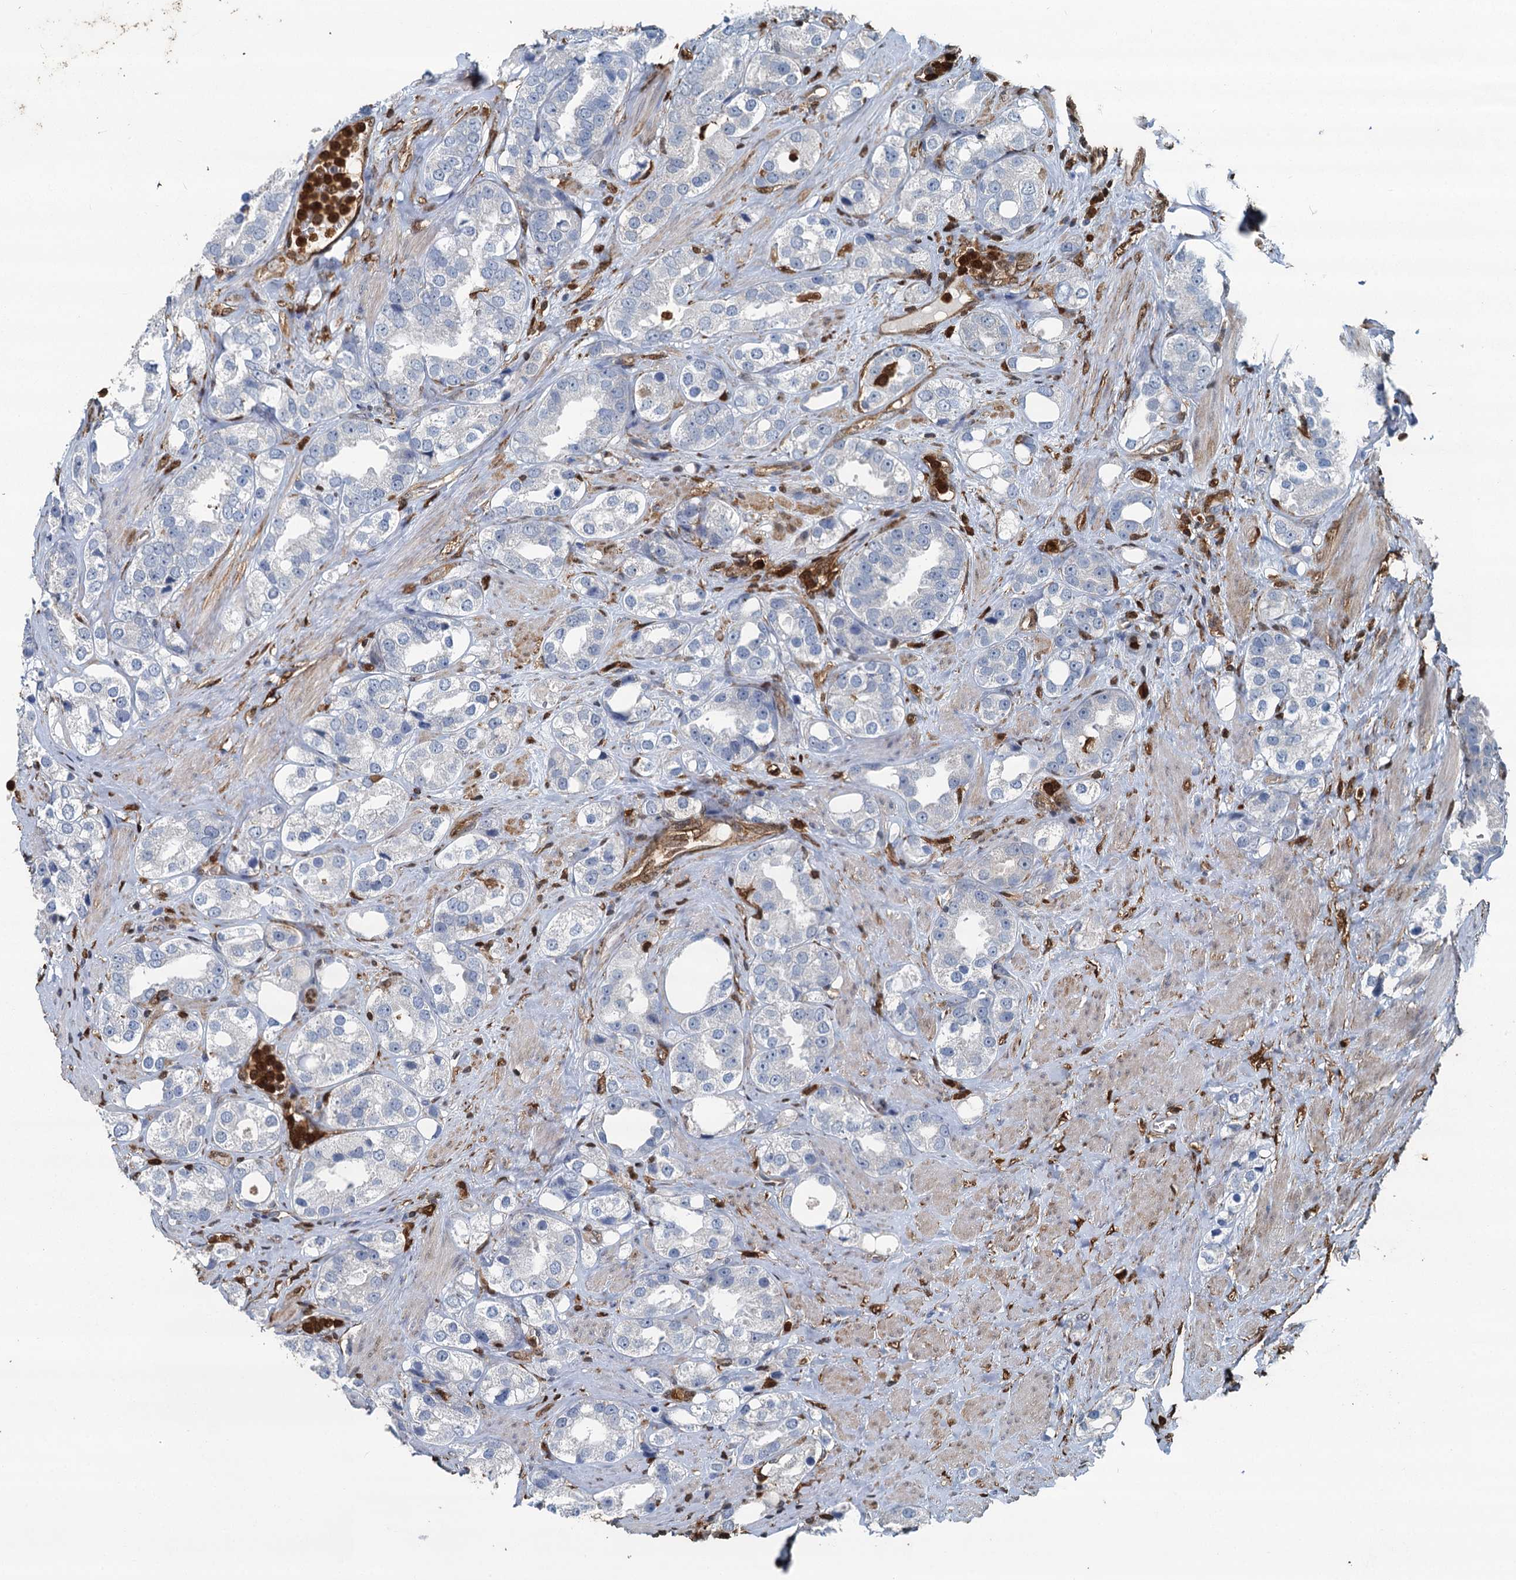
{"staining": {"intensity": "negative", "quantity": "none", "location": "none"}, "tissue": "prostate cancer", "cell_type": "Tumor cells", "image_type": "cancer", "snomed": [{"axis": "morphology", "description": "Adenocarcinoma, NOS"}, {"axis": "topography", "description": "Prostate"}], "caption": "High magnification brightfield microscopy of prostate adenocarcinoma stained with DAB (3,3'-diaminobenzidine) (brown) and counterstained with hematoxylin (blue): tumor cells show no significant positivity.", "gene": "S100A6", "patient": {"sex": "male", "age": 79}}